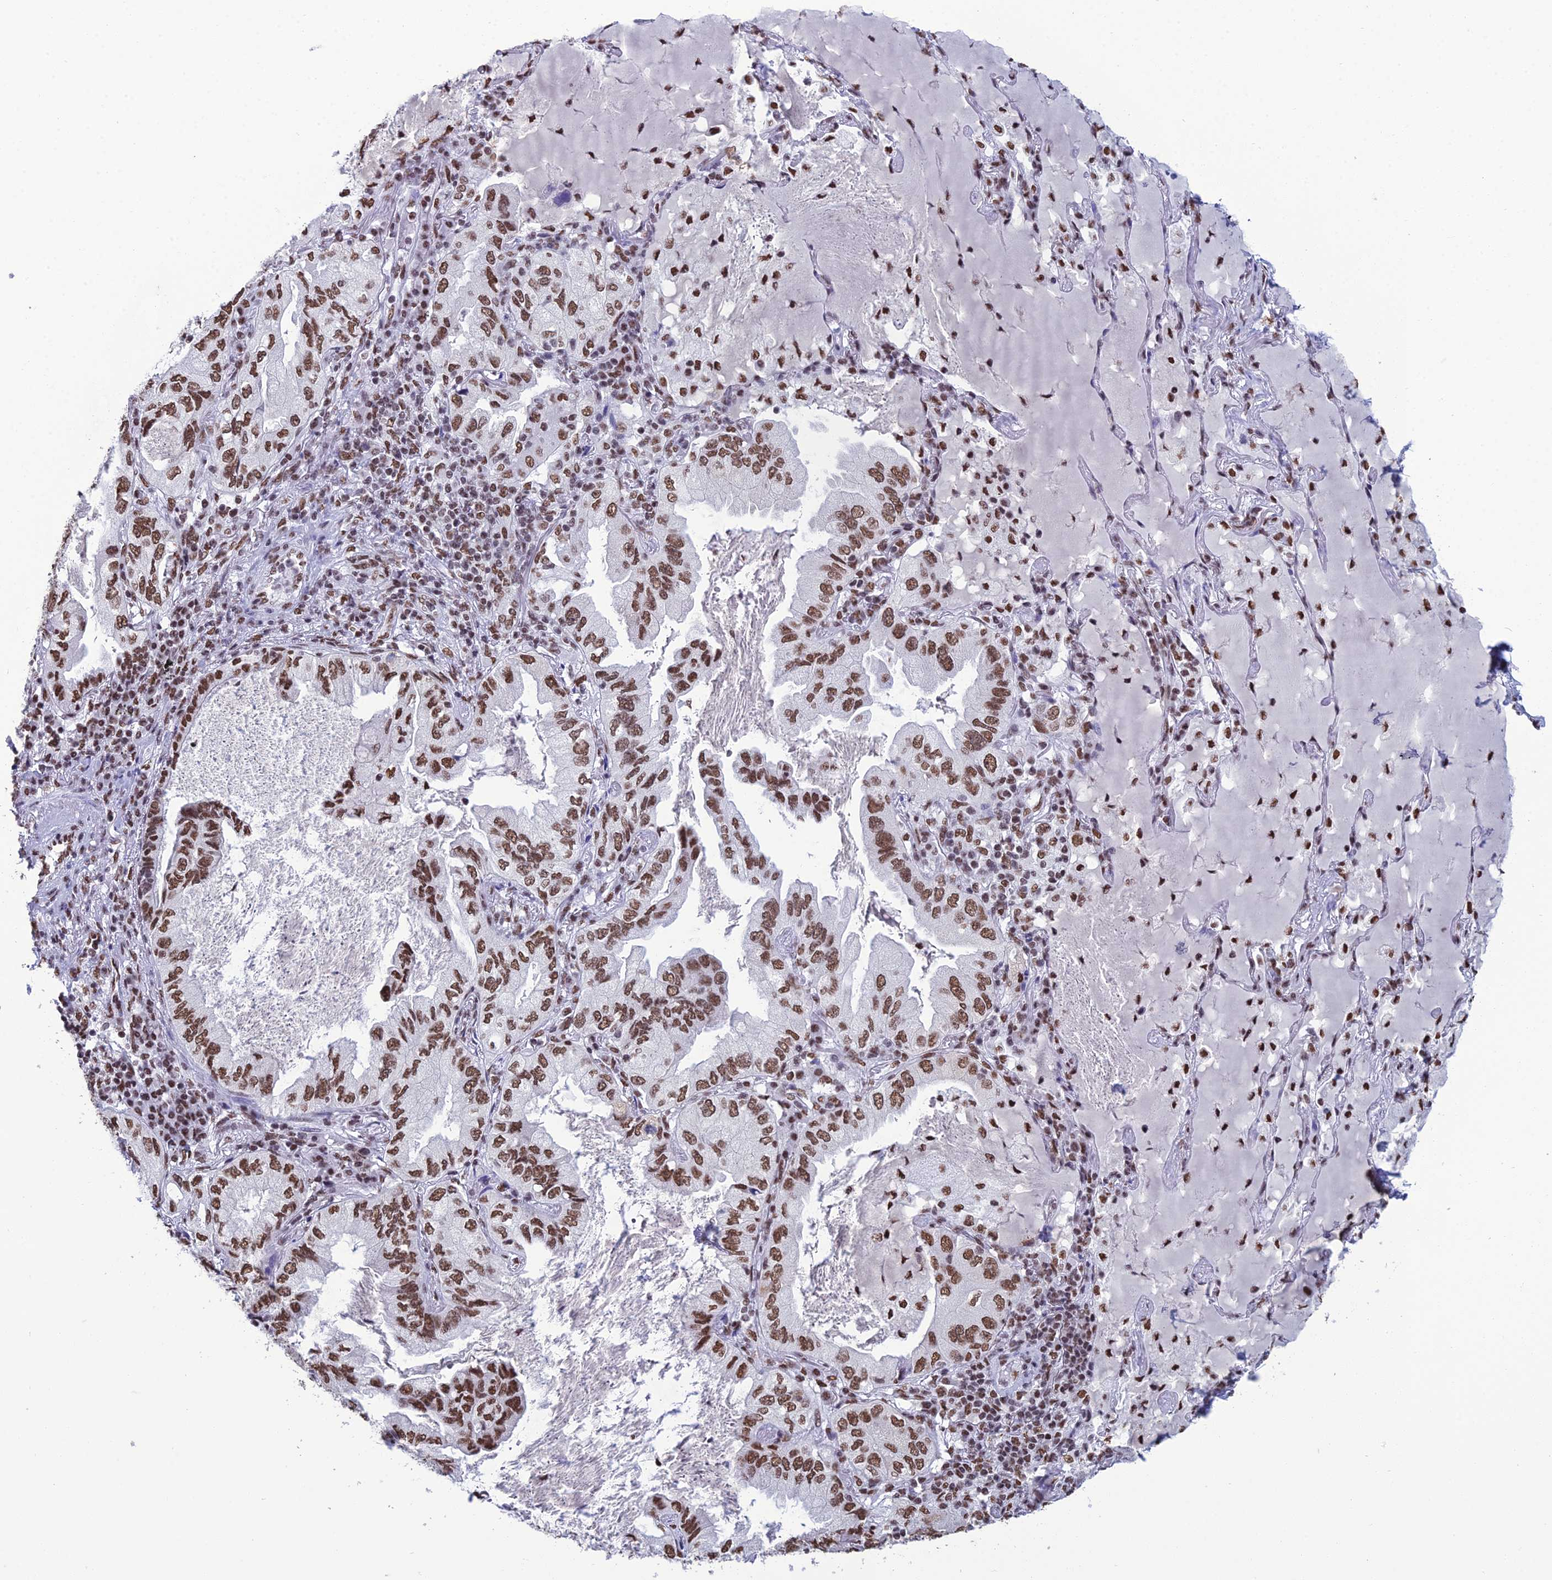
{"staining": {"intensity": "strong", "quantity": ">75%", "location": "nuclear"}, "tissue": "lung cancer", "cell_type": "Tumor cells", "image_type": "cancer", "snomed": [{"axis": "morphology", "description": "Adenocarcinoma, NOS"}, {"axis": "topography", "description": "Lung"}], "caption": "DAB (3,3'-diaminobenzidine) immunohistochemical staining of lung cancer reveals strong nuclear protein expression in approximately >75% of tumor cells.", "gene": "PRAMEF12", "patient": {"sex": "female", "age": 69}}